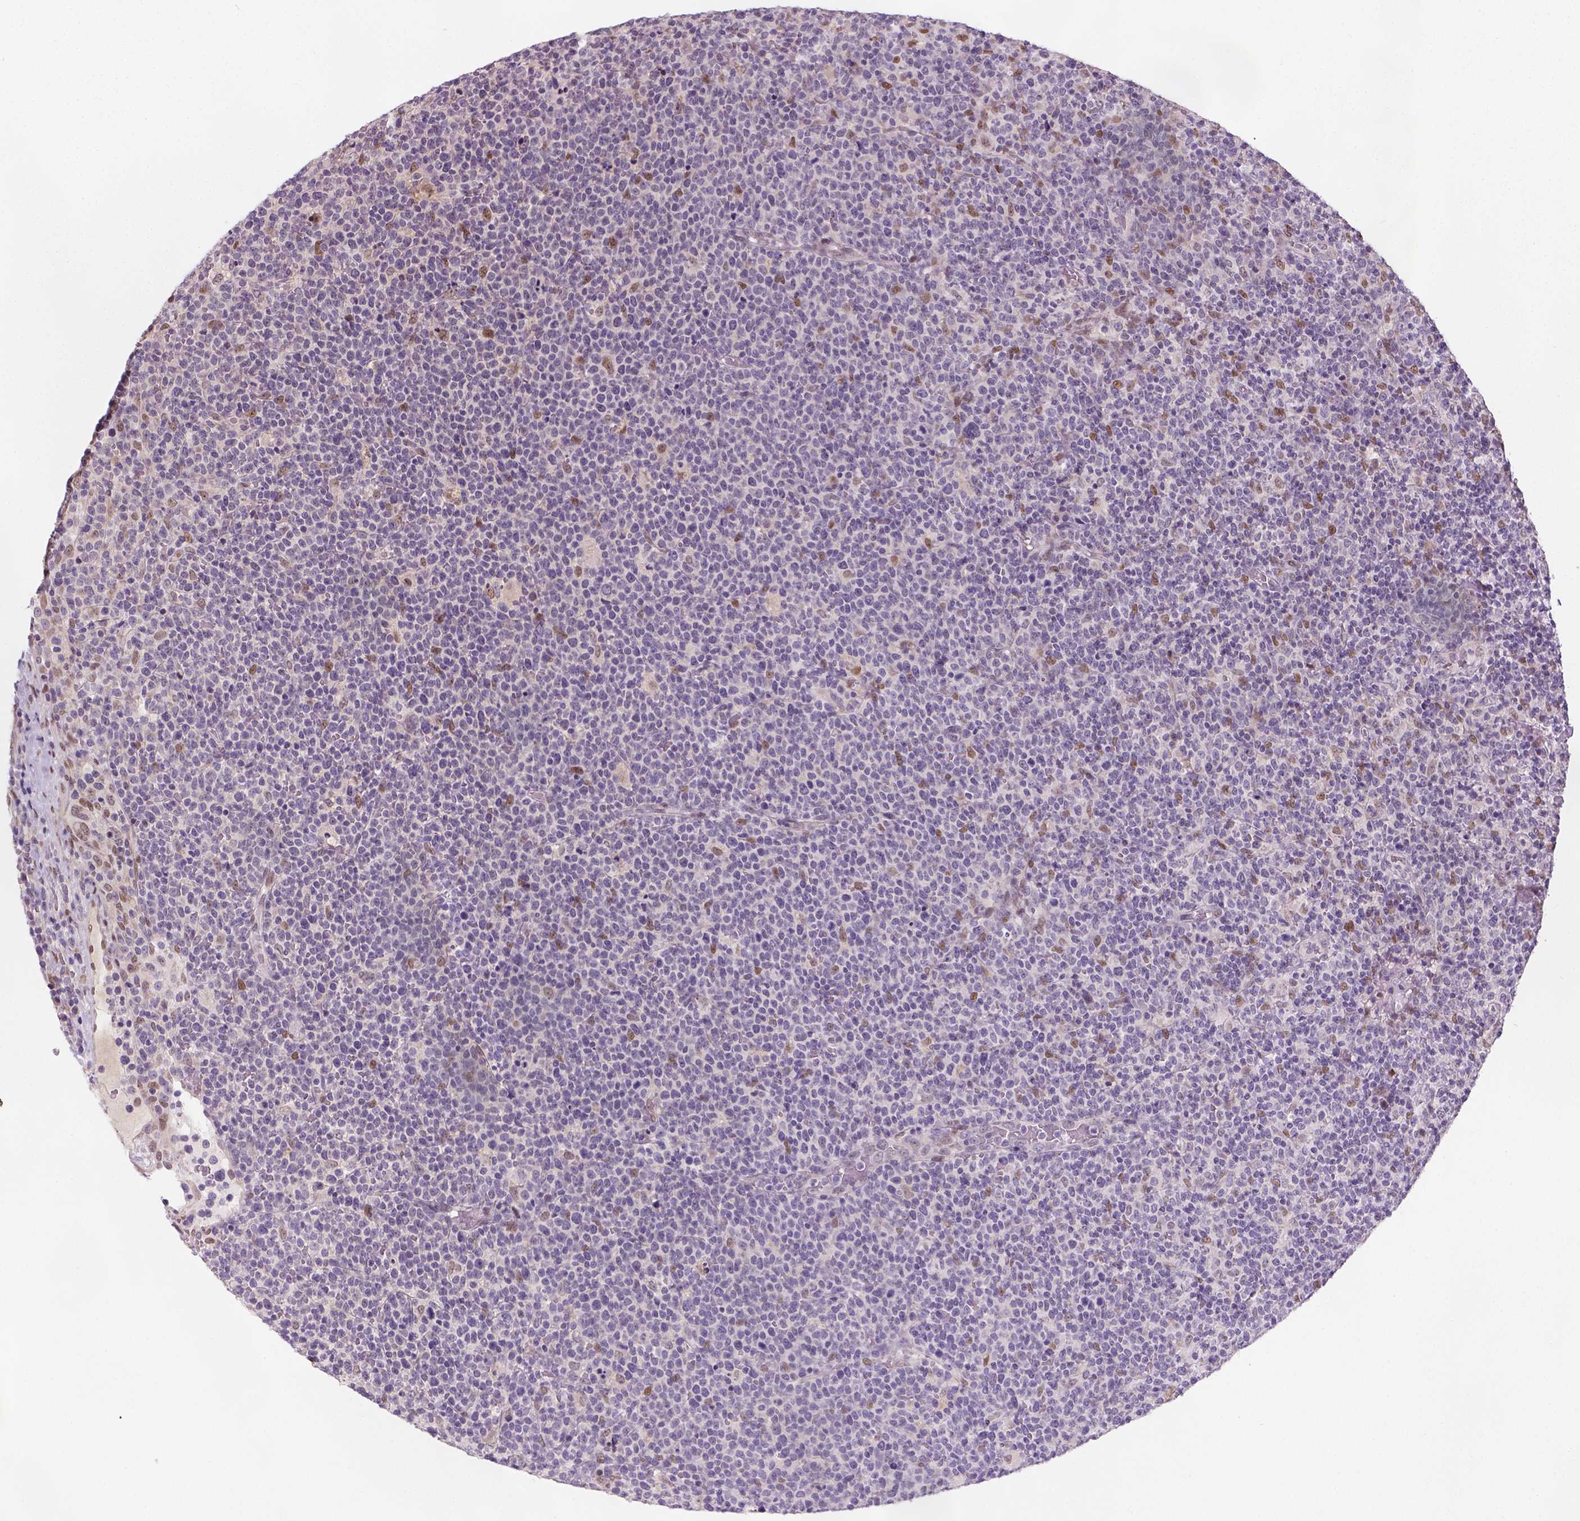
{"staining": {"intensity": "negative", "quantity": "none", "location": "none"}, "tissue": "lymphoma", "cell_type": "Tumor cells", "image_type": "cancer", "snomed": [{"axis": "morphology", "description": "Malignant lymphoma, non-Hodgkin's type, High grade"}, {"axis": "topography", "description": "Lymph node"}], "caption": "DAB immunohistochemical staining of human lymphoma demonstrates no significant expression in tumor cells. (Brightfield microscopy of DAB IHC at high magnification).", "gene": "C1orf112", "patient": {"sex": "male", "age": 61}}